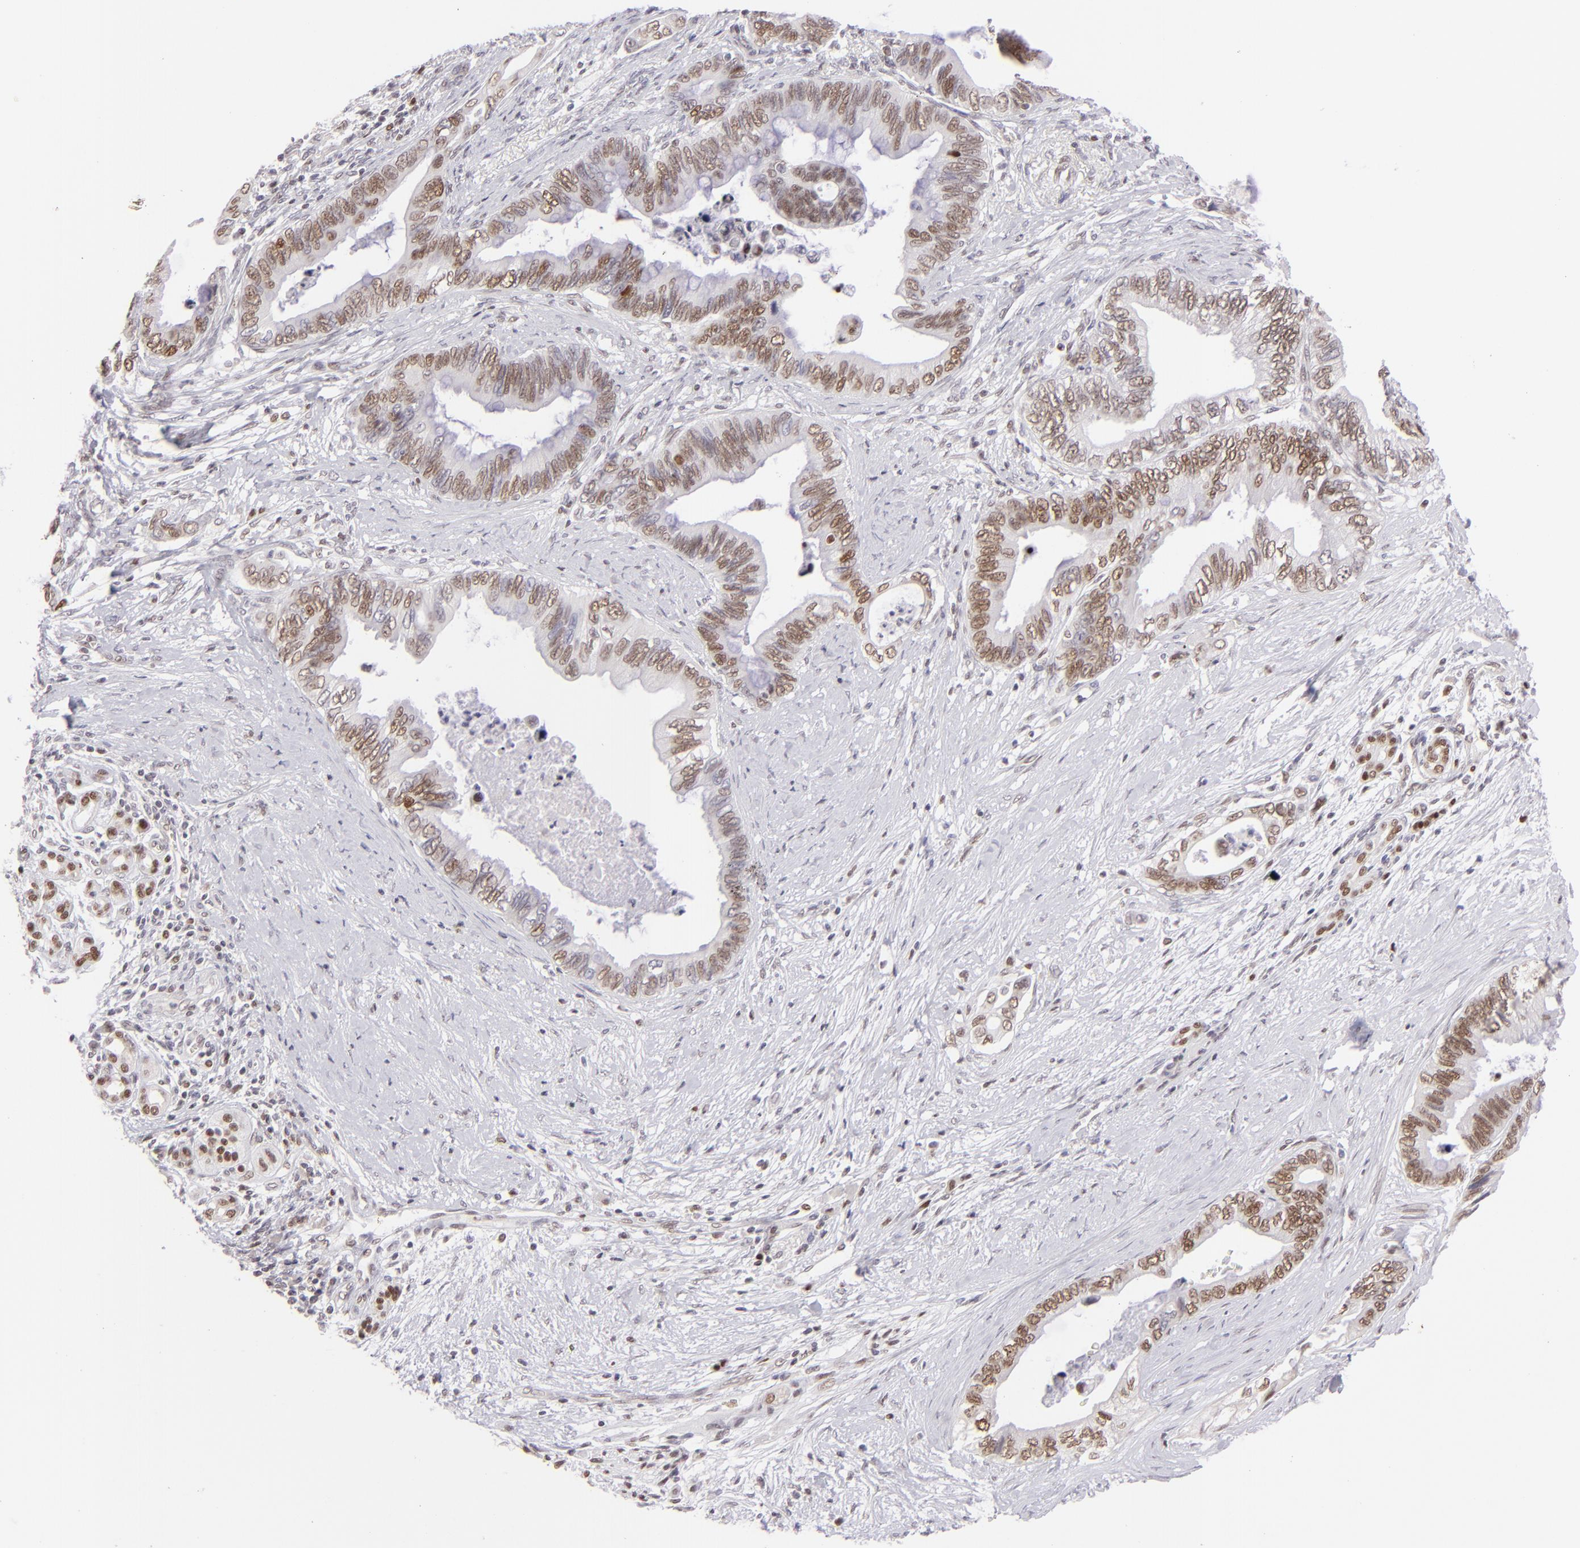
{"staining": {"intensity": "moderate", "quantity": "25%-75%", "location": "nuclear"}, "tissue": "pancreatic cancer", "cell_type": "Tumor cells", "image_type": "cancer", "snomed": [{"axis": "morphology", "description": "Adenocarcinoma, NOS"}, {"axis": "topography", "description": "Pancreas"}], "caption": "Pancreatic cancer stained for a protein exhibits moderate nuclear positivity in tumor cells. (brown staining indicates protein expression, while blue staining denotes nuclei).", "gene": "POU2F1", "patient": {"sex": "female", "age": 66}}